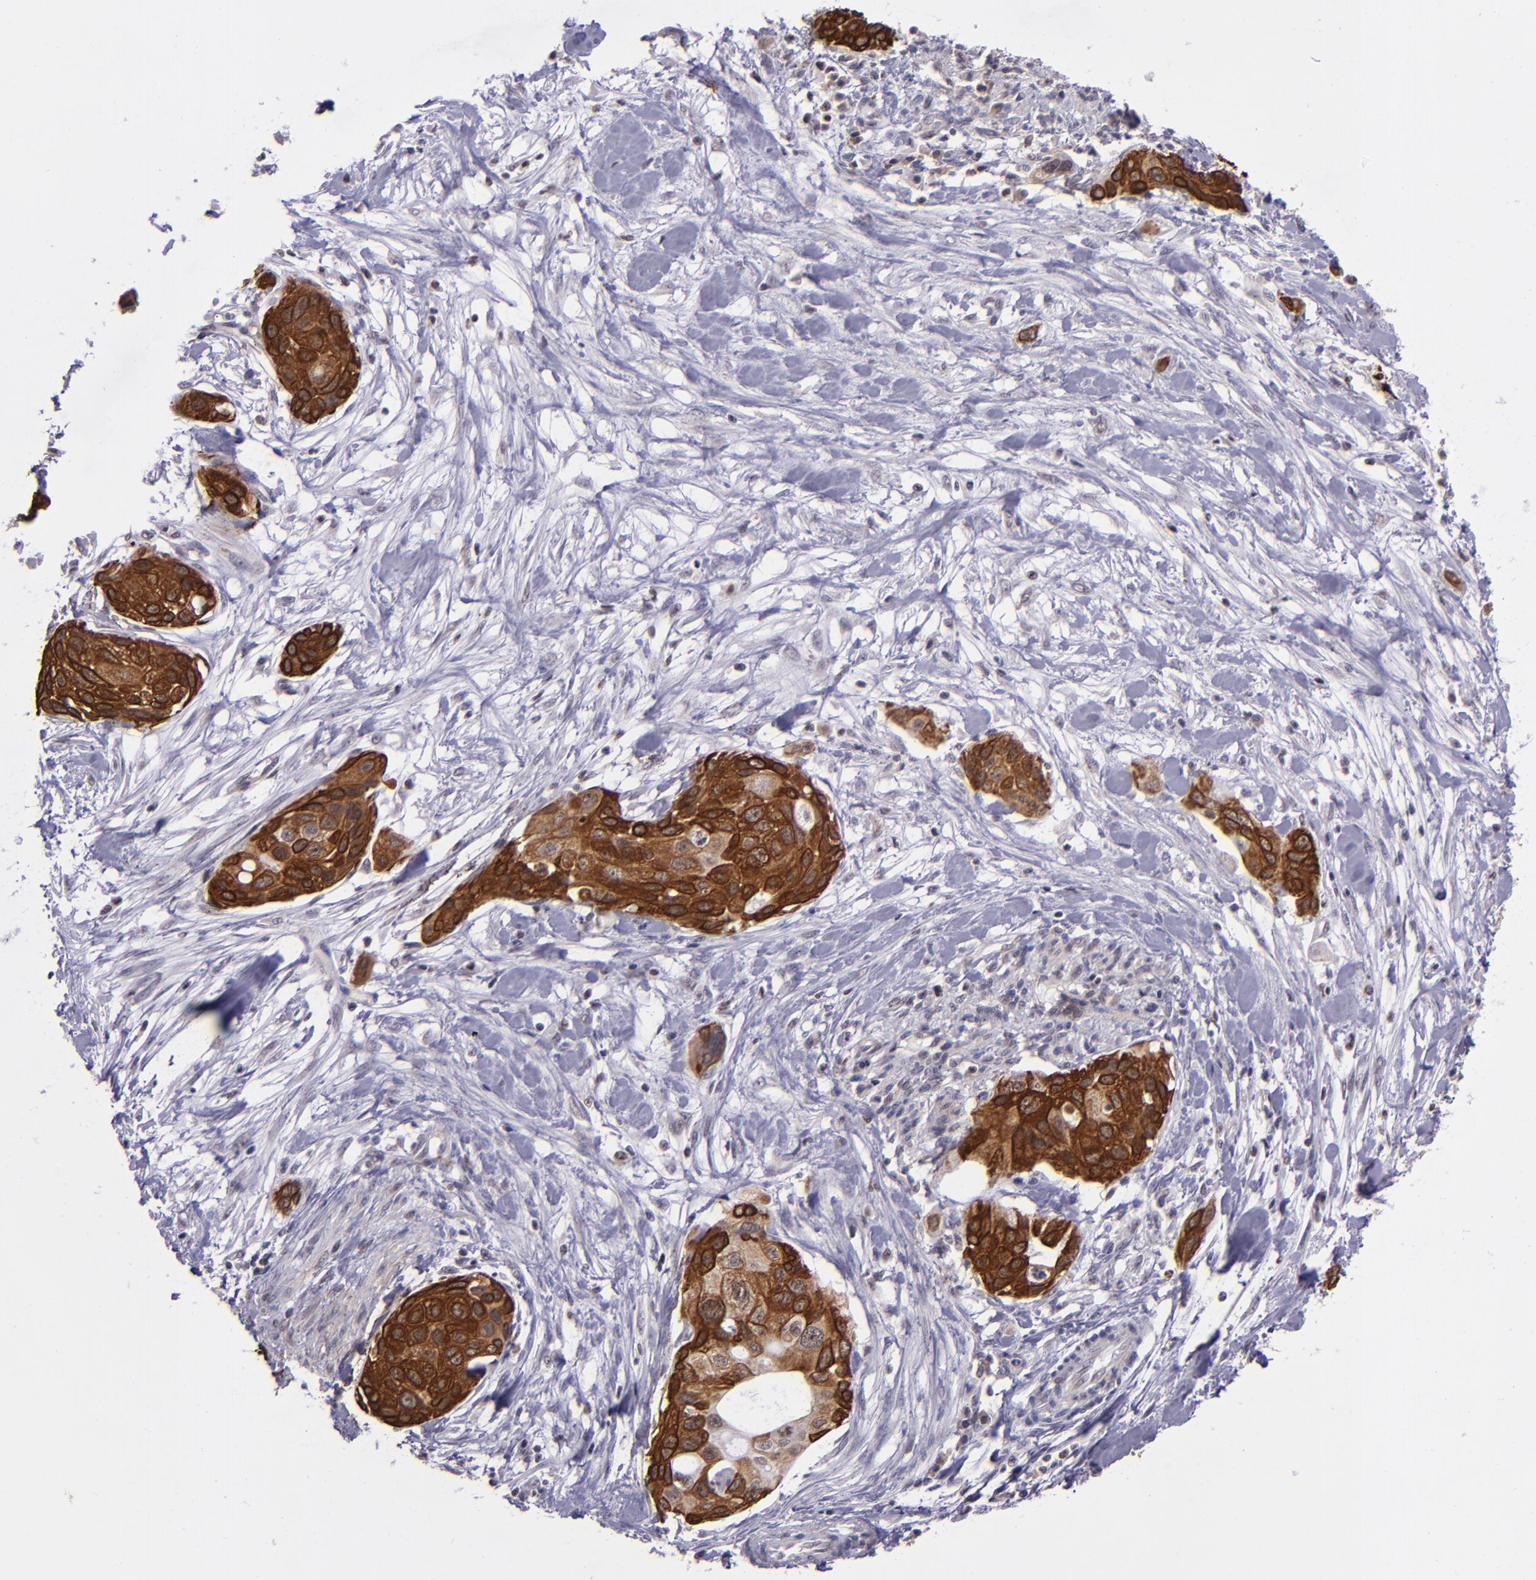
{"staining": {"intensity": "strong", "quantity": ">75%", "location": "cytoplasmic/membranous"}, "tissue": "pancreatic cancer", "cell_type": "Tumor cells", "image_type": "cancer", "snomed": [{"axis": "morphology", "description": "Adenocarcinoma, NOS"}, {"axis": "topography", "description": "Pancreas"}], "caption": "Strong cytoplasmic/membranous positivity for a protein is identified in approximately >75% of tumor cells of adenocarcinoma (pancreatic) using immunohistochemistry.", "gene": "ELF1", "patient": {"sex": "female", "age": 60}}